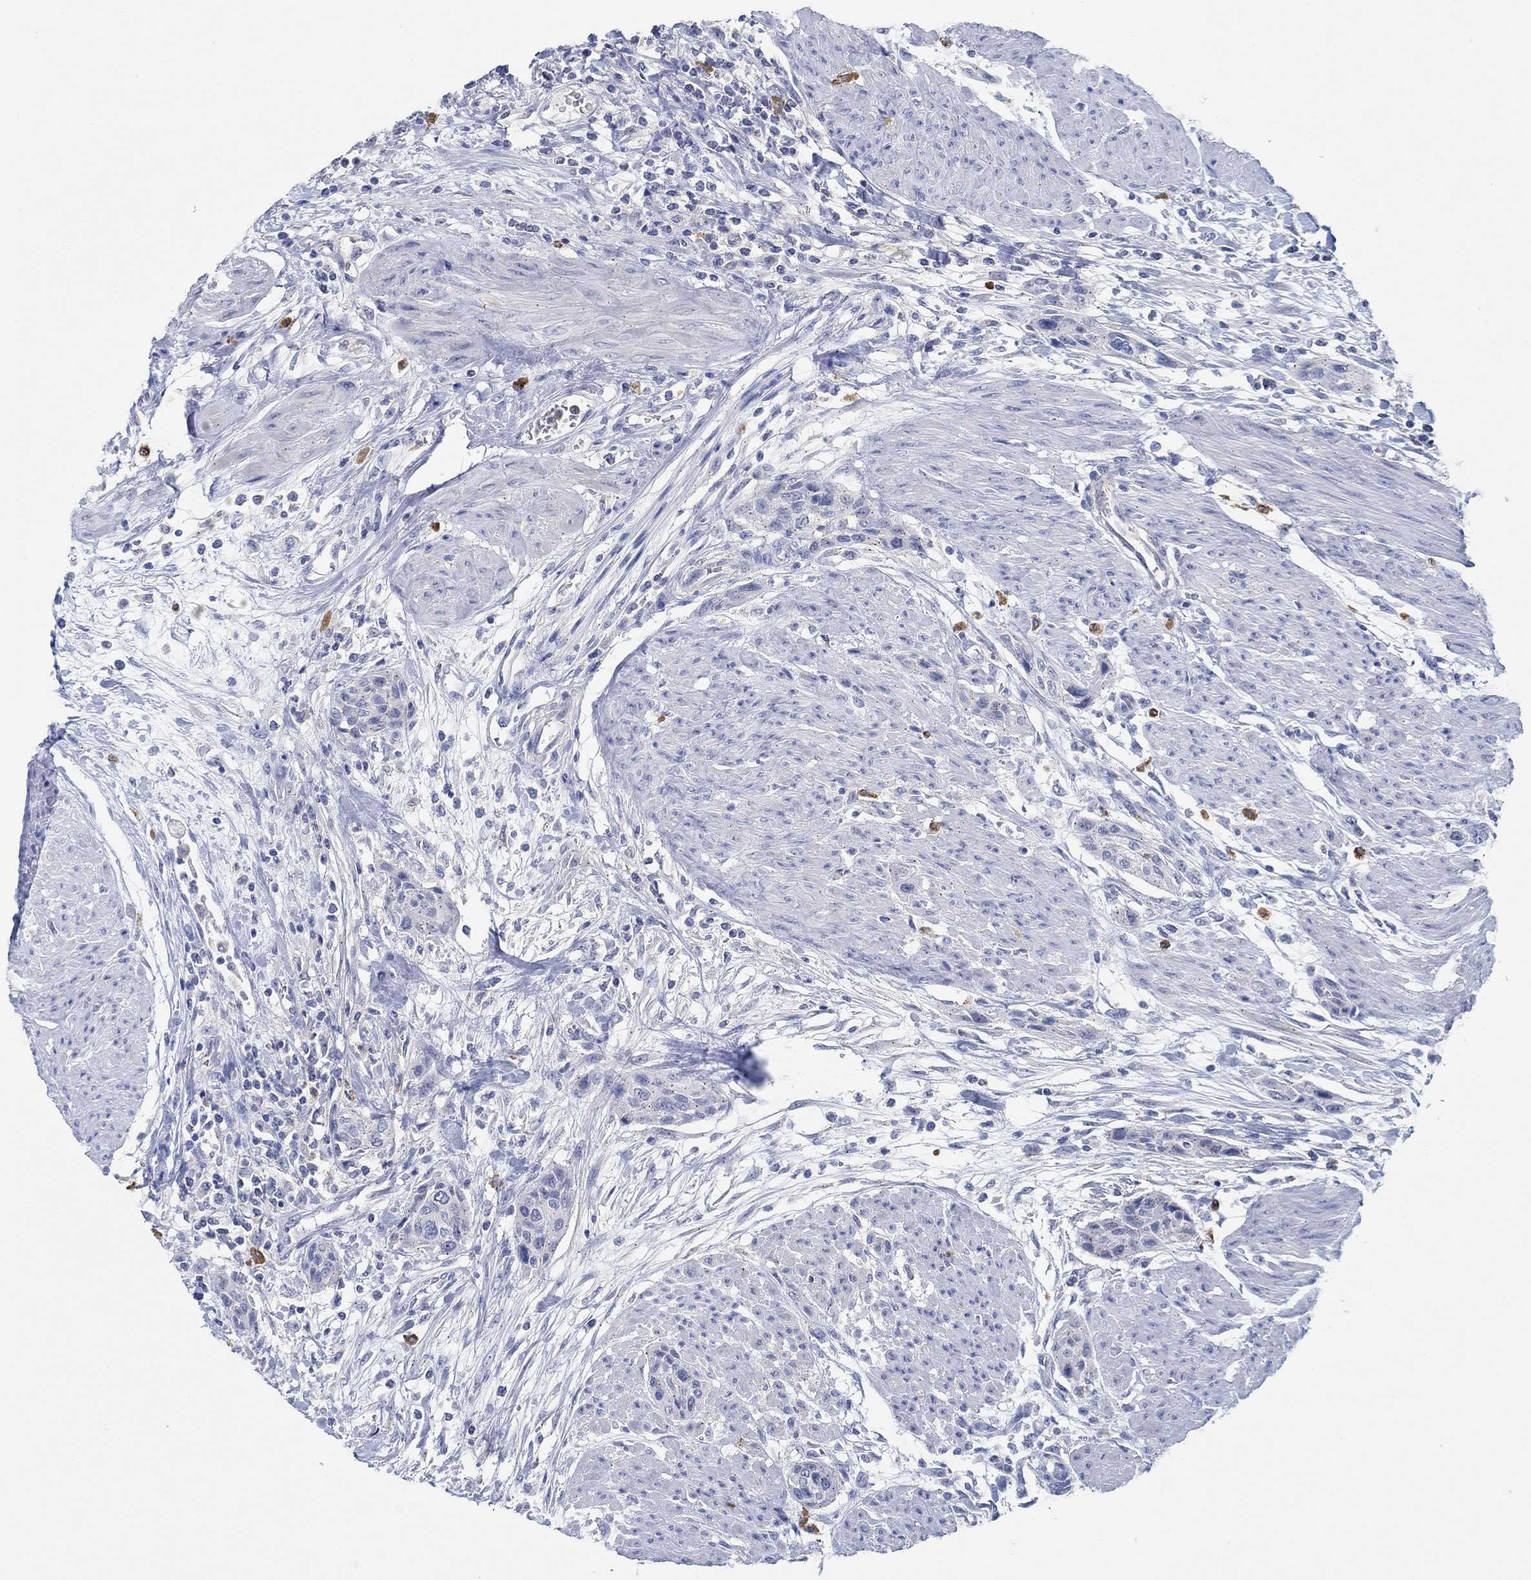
{"staining": {"intensity": "negative", "quantity": "none", "location": "none"}, "tissue": "urothelial cancer", "cell_type": "Tumor cells", "image_type": "cancer", "snomed": [{"axis": "morphology", "description": "Urothelial carcinoma, High grade"}, {"axis": "topography", "description": "Urinary bladder"}], "caption": "Tumor cells are negative for protein expression in human urothelial cancer.", "gene": "CPM", "patient": {"sex": "male", "age": 35}}